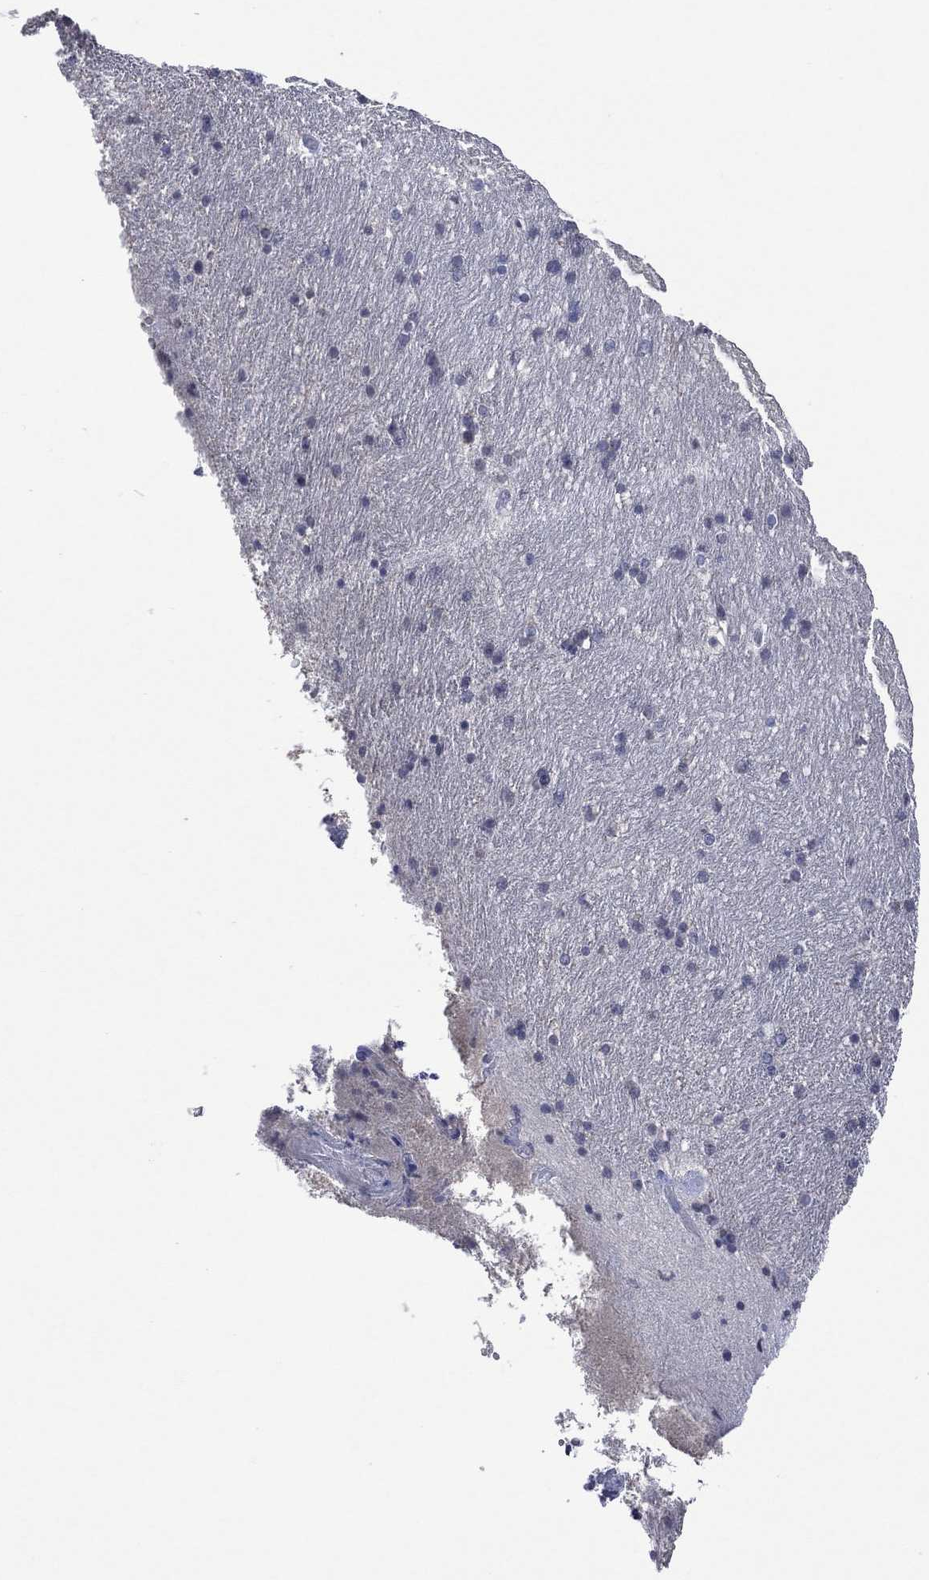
{"staining": {"intensity": "negative", "quantity": "none", "location": "none"}, "tissue": "hippocampus", "cell_type": "Glial cells", "image_type": "normal", "snomed": [{"axis": "morphology", "description": "Normal tissue, NOS"}, {"axis": "topography", "description": "Hippocampus"}], "caption": "Immunohistochemistry (IHC) image of benign hippocampus: human hippocampus stained with DAB (3,3'-diaminobenzidine) shows no significant protein expression in glial cells.", "gene": "ASB10", "patient": {"sex": "male", "age": 51}}